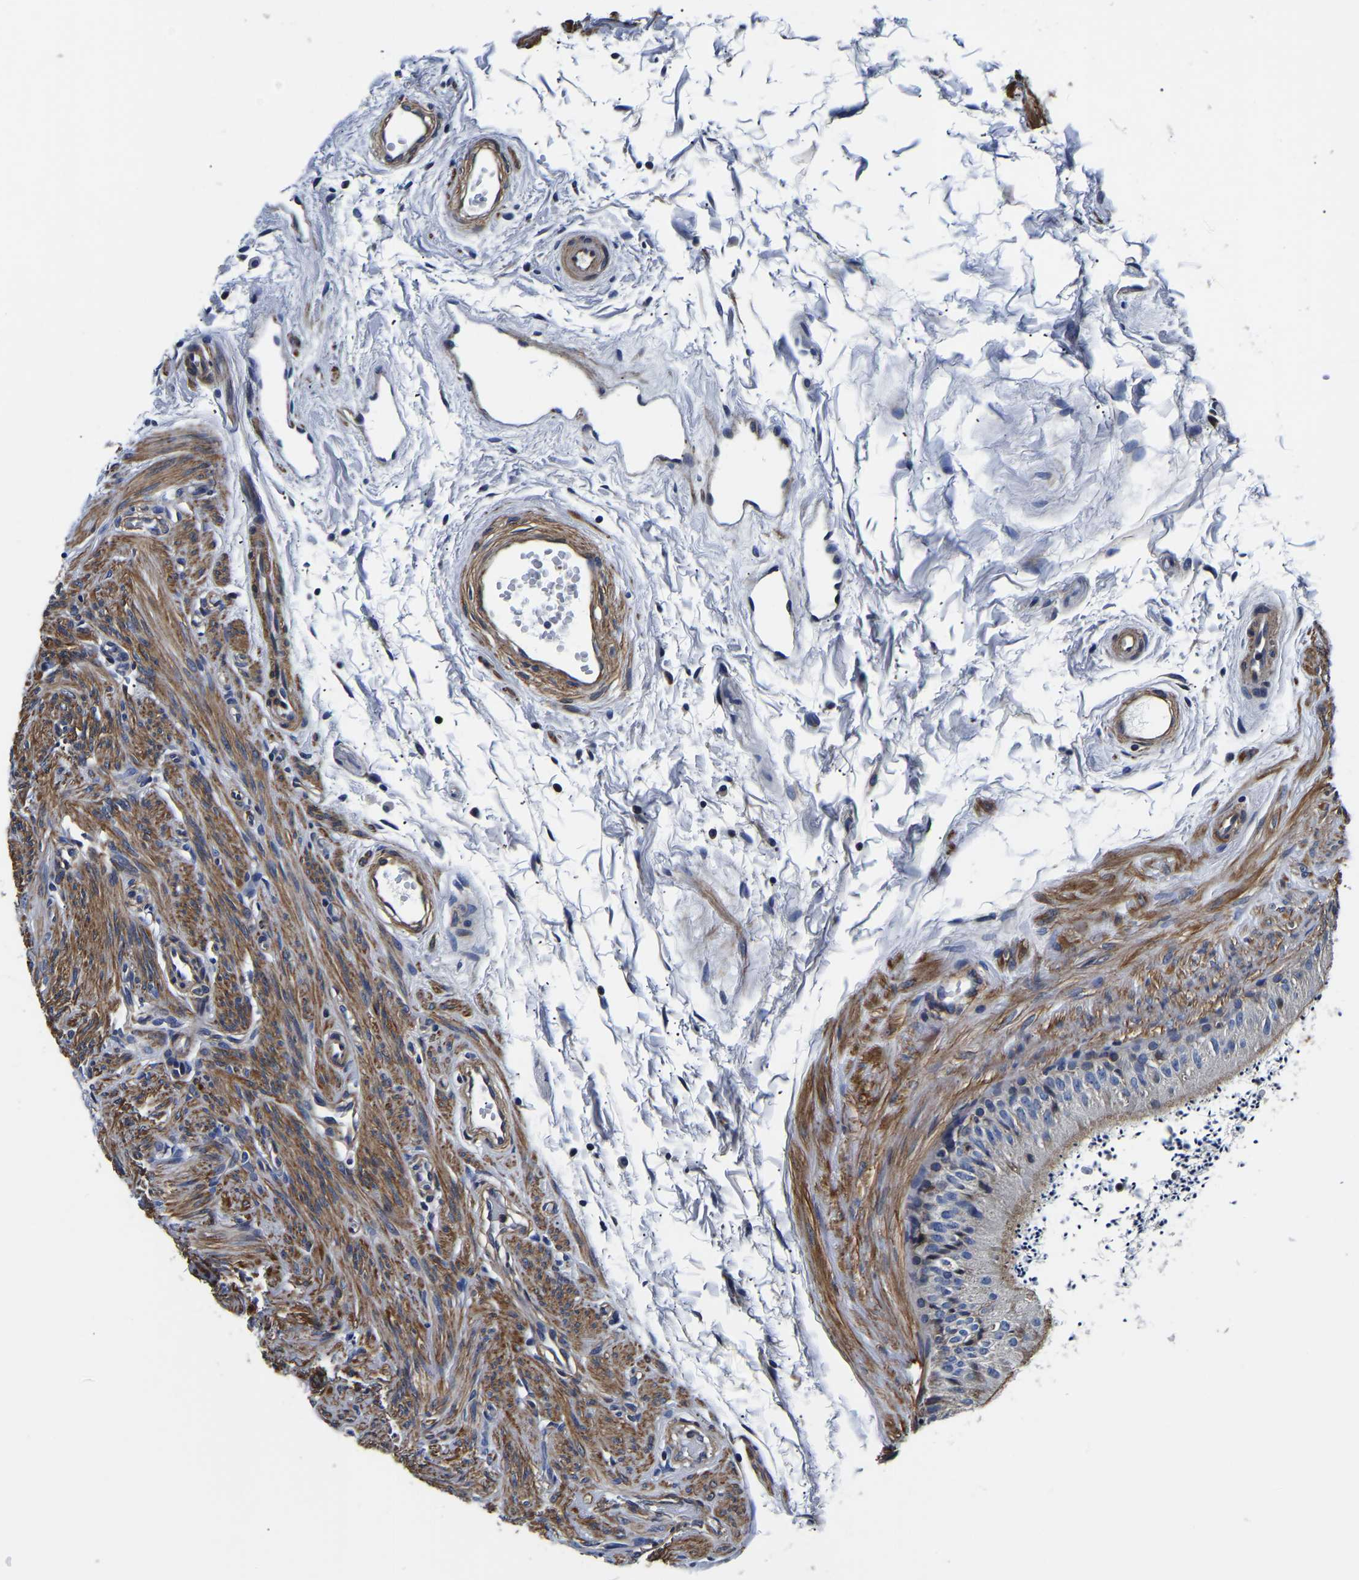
{"staining": {"intensity": "moderate", "quantity": "25%-75%", "location": "cytoplasmic/membranous"}, "tissue": "epididymis", "cell_type": "Glandular cells", "image_type": "normal", "snomed": [{"axis": "morphology", "description": "Normal tissue, NOS"}, {"axis": "topography", "description": "Epididymis"}], "caption": "Immunohistochemical staining of unremarkable human epididymis reveals medium levels of moderate cytoplasmic/membranous expression in about 25%-75% of glandular cells. (DAB IHC, brown staining for protein, blue staining for nuclei).", "gene": "KCTD17", "patient": {"sex": "male", "age": 56}}